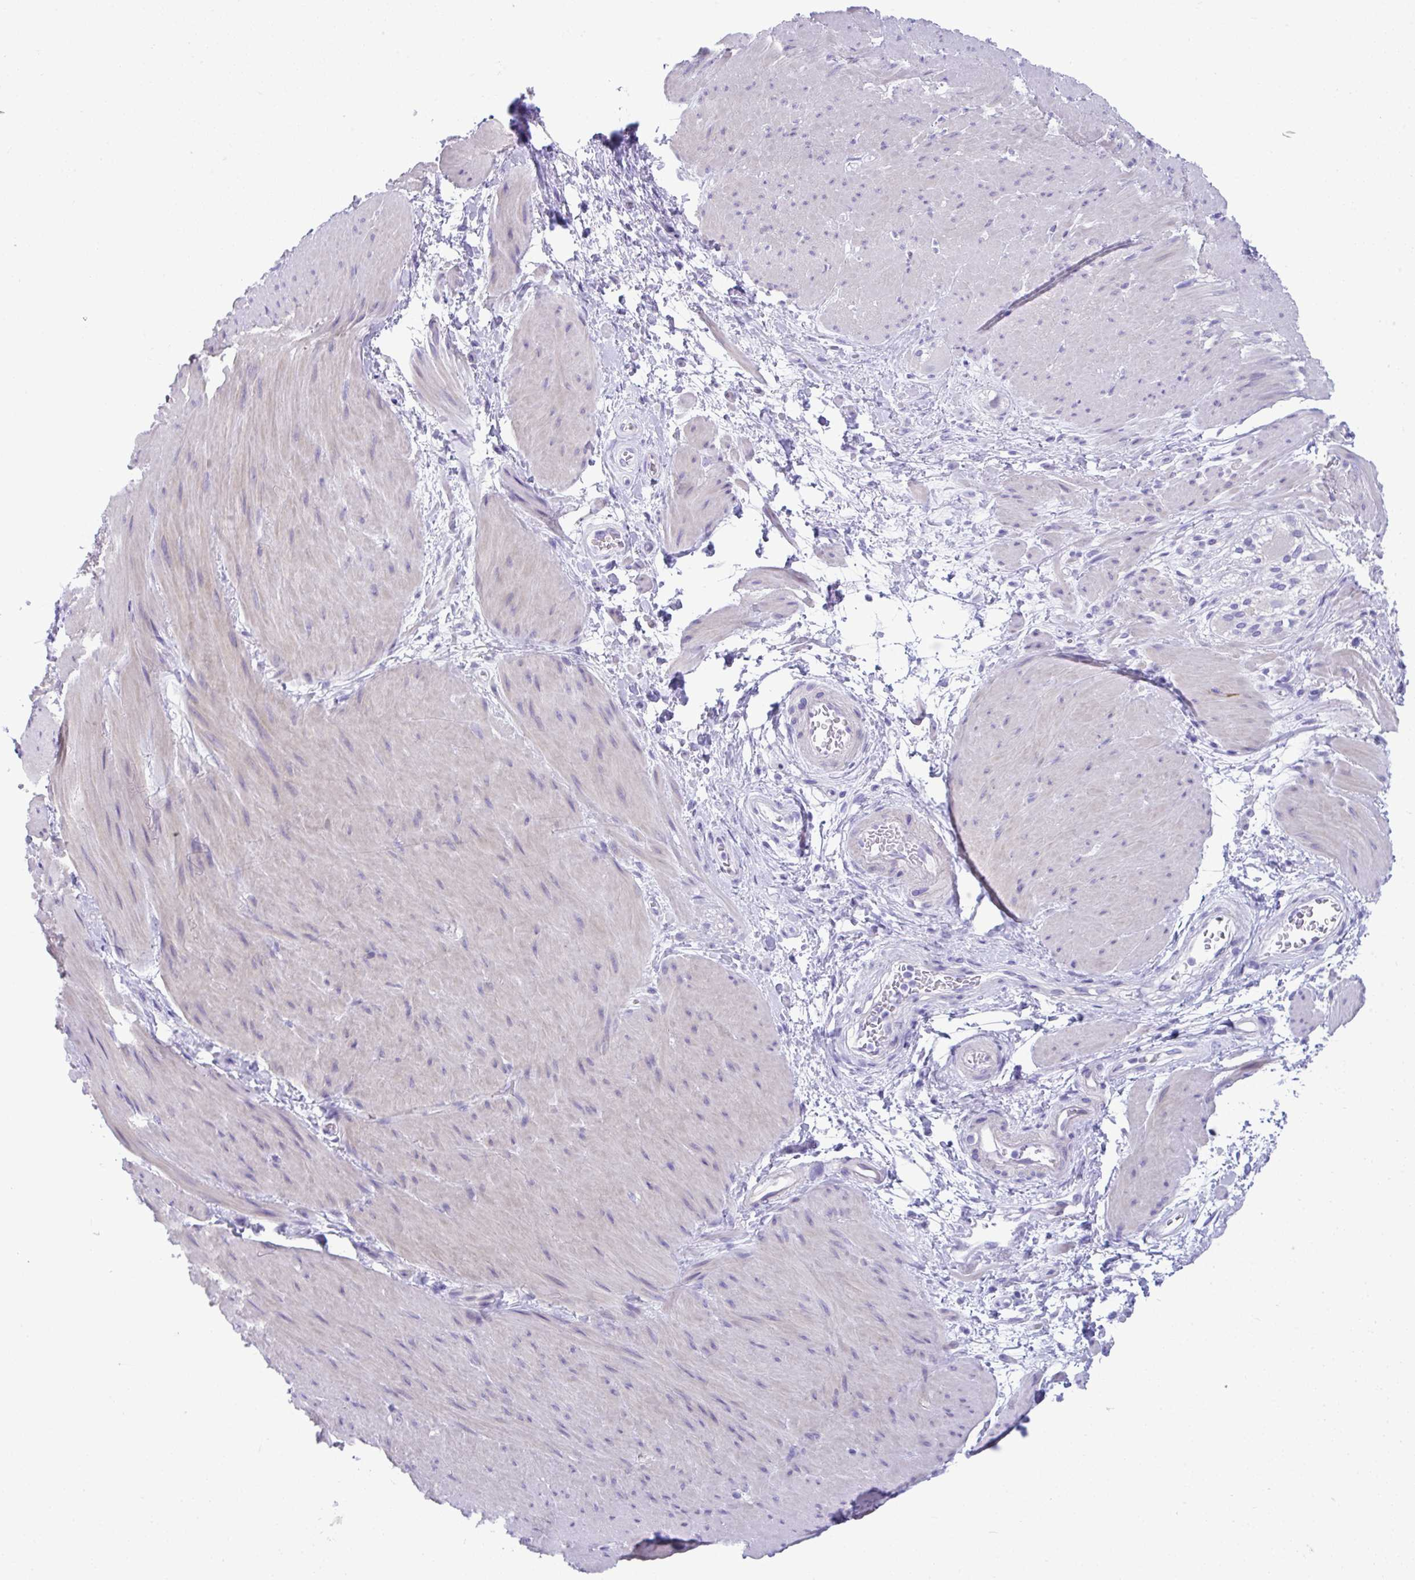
{"staining": {"intensity": "negative", "quantity": "none", "location": "none"}, "tissue": "smooth muscle", "cell_type": "Smooth muscle cells", "image_type": "normal", "snomed": [{"axis": "morphology", "description": "Normal tissue, NOS"}, {"axis": "topography", "description": "Smooth muscle"}, {"axis": "topography", "description": "Rectum"}], "caption": "Protein analysis of benign smooth muscle demonstrates no significant positivity in smooth muscle cells. The staining is performed using DAB (3,3'-diaminobenzidine) brown chromogen with nuclei counter-stained in using hematoxylin.", "gene": "ISL1", "patient": {"sex": "male", "age": 53}}